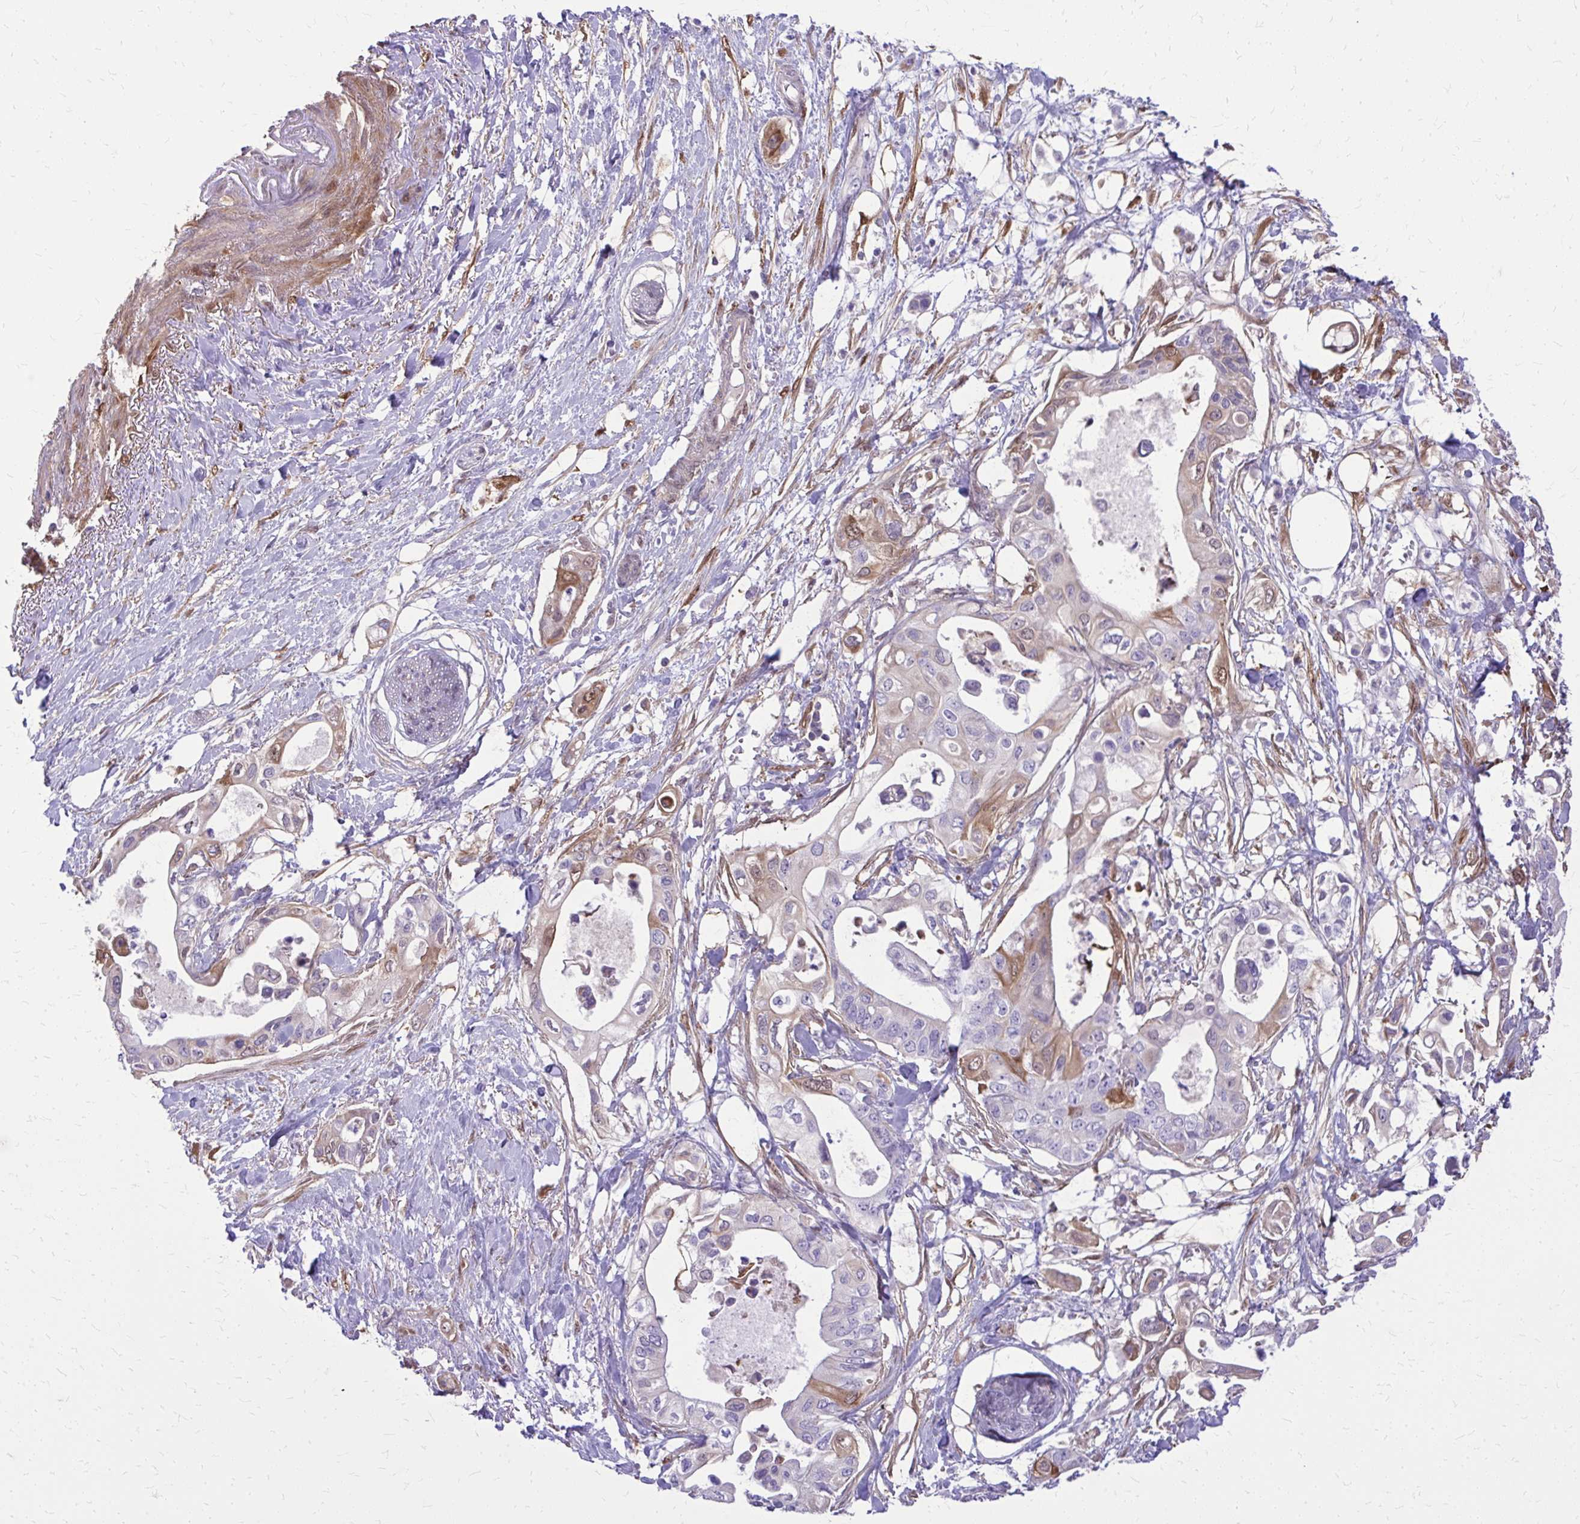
{"staining": {"intensity": "moderate", "quantity": "<25%", "location": "cytoplasmic/membranous"}, "tissue": "pancreatic cancer", "cell_type": "Tumor cells", "image_type": "cancer", "snomed": [{"axis": "morphology", "description": "Adenocarcinoma, NOS"}, {"axis": "topography", "description": "Pancreas"}], "caption": "Immunohistochemistry (IHC) histopathology image of pancreatic cancer (adenocarcinoma) stained for a protein (brown), which shows low levels of moderate cytoplasmic/membranous positivity in about <25% of tumor cells.", "gene": "NNMT", "patient": {"sex": "female", "age": 63}}